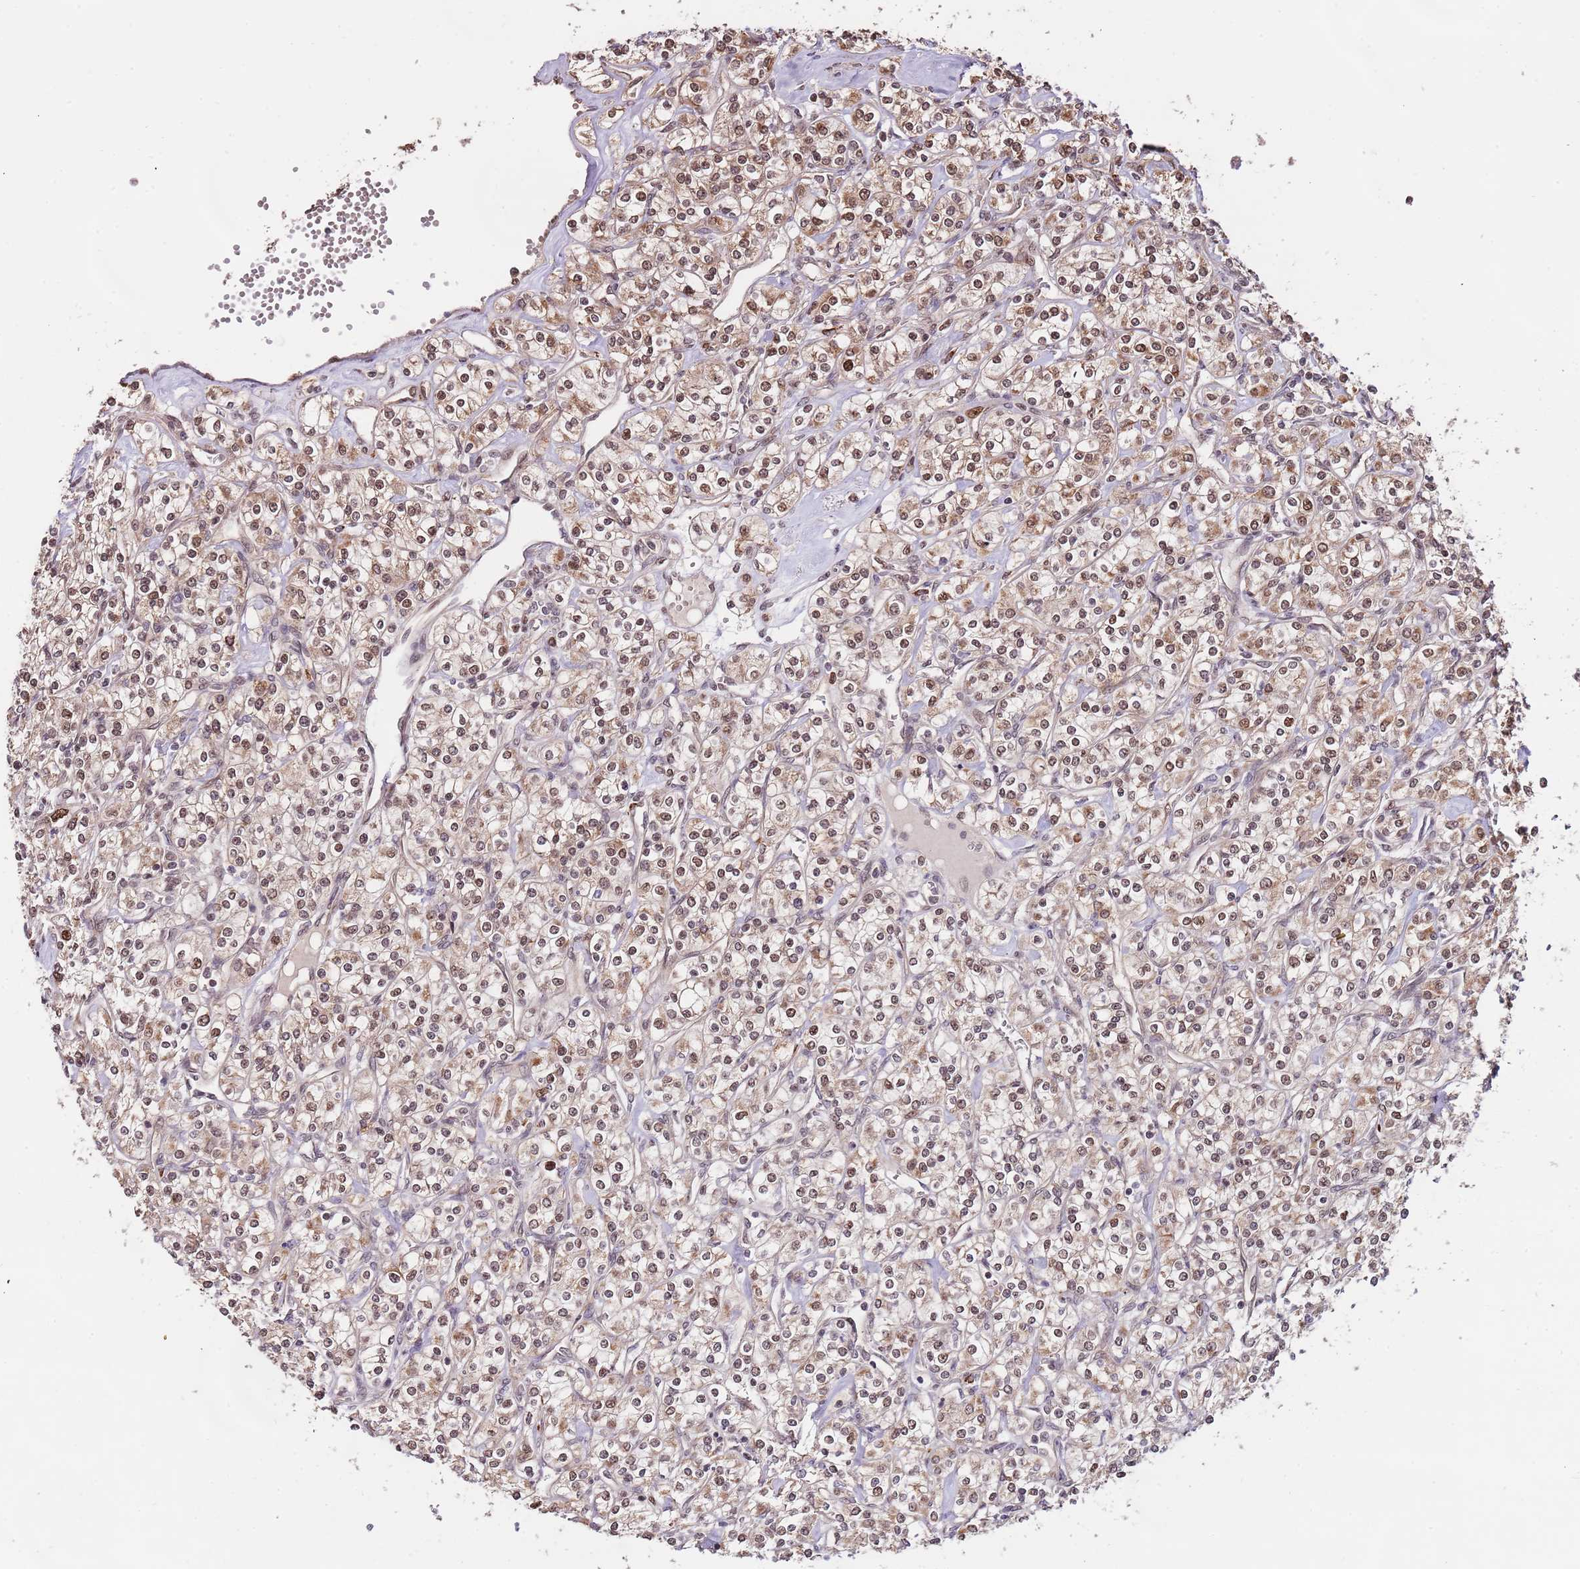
{"staining": {"intensity": "moderate", "quantity": ">75%", "location": "cytoplasmic/membranous,nuclear"}, "tissue": "renal cancer", "cell_type": "Tumor cells", "image_type": "cancer", "snomed": [{"axis": "morphology", "description": "Adenocarcinoma, NOS"}, {"axis": "topography", "description": "Kidney"}], "caption": "Immunohistochemistry (IHC) (DAB) staining of human renal adenocarcinoma reveals moderate cytoplasmic/membranous and nuclear protein expression in approximately >75% of tumor cells. (Stains: DAB (3,3'-diaminobenzidine) in brown, nuclei in blue, Microscopy: brightfield microscopy at high magnification).", "gene": "RIF1", "patient": {"sex": "male", "age": 77}}